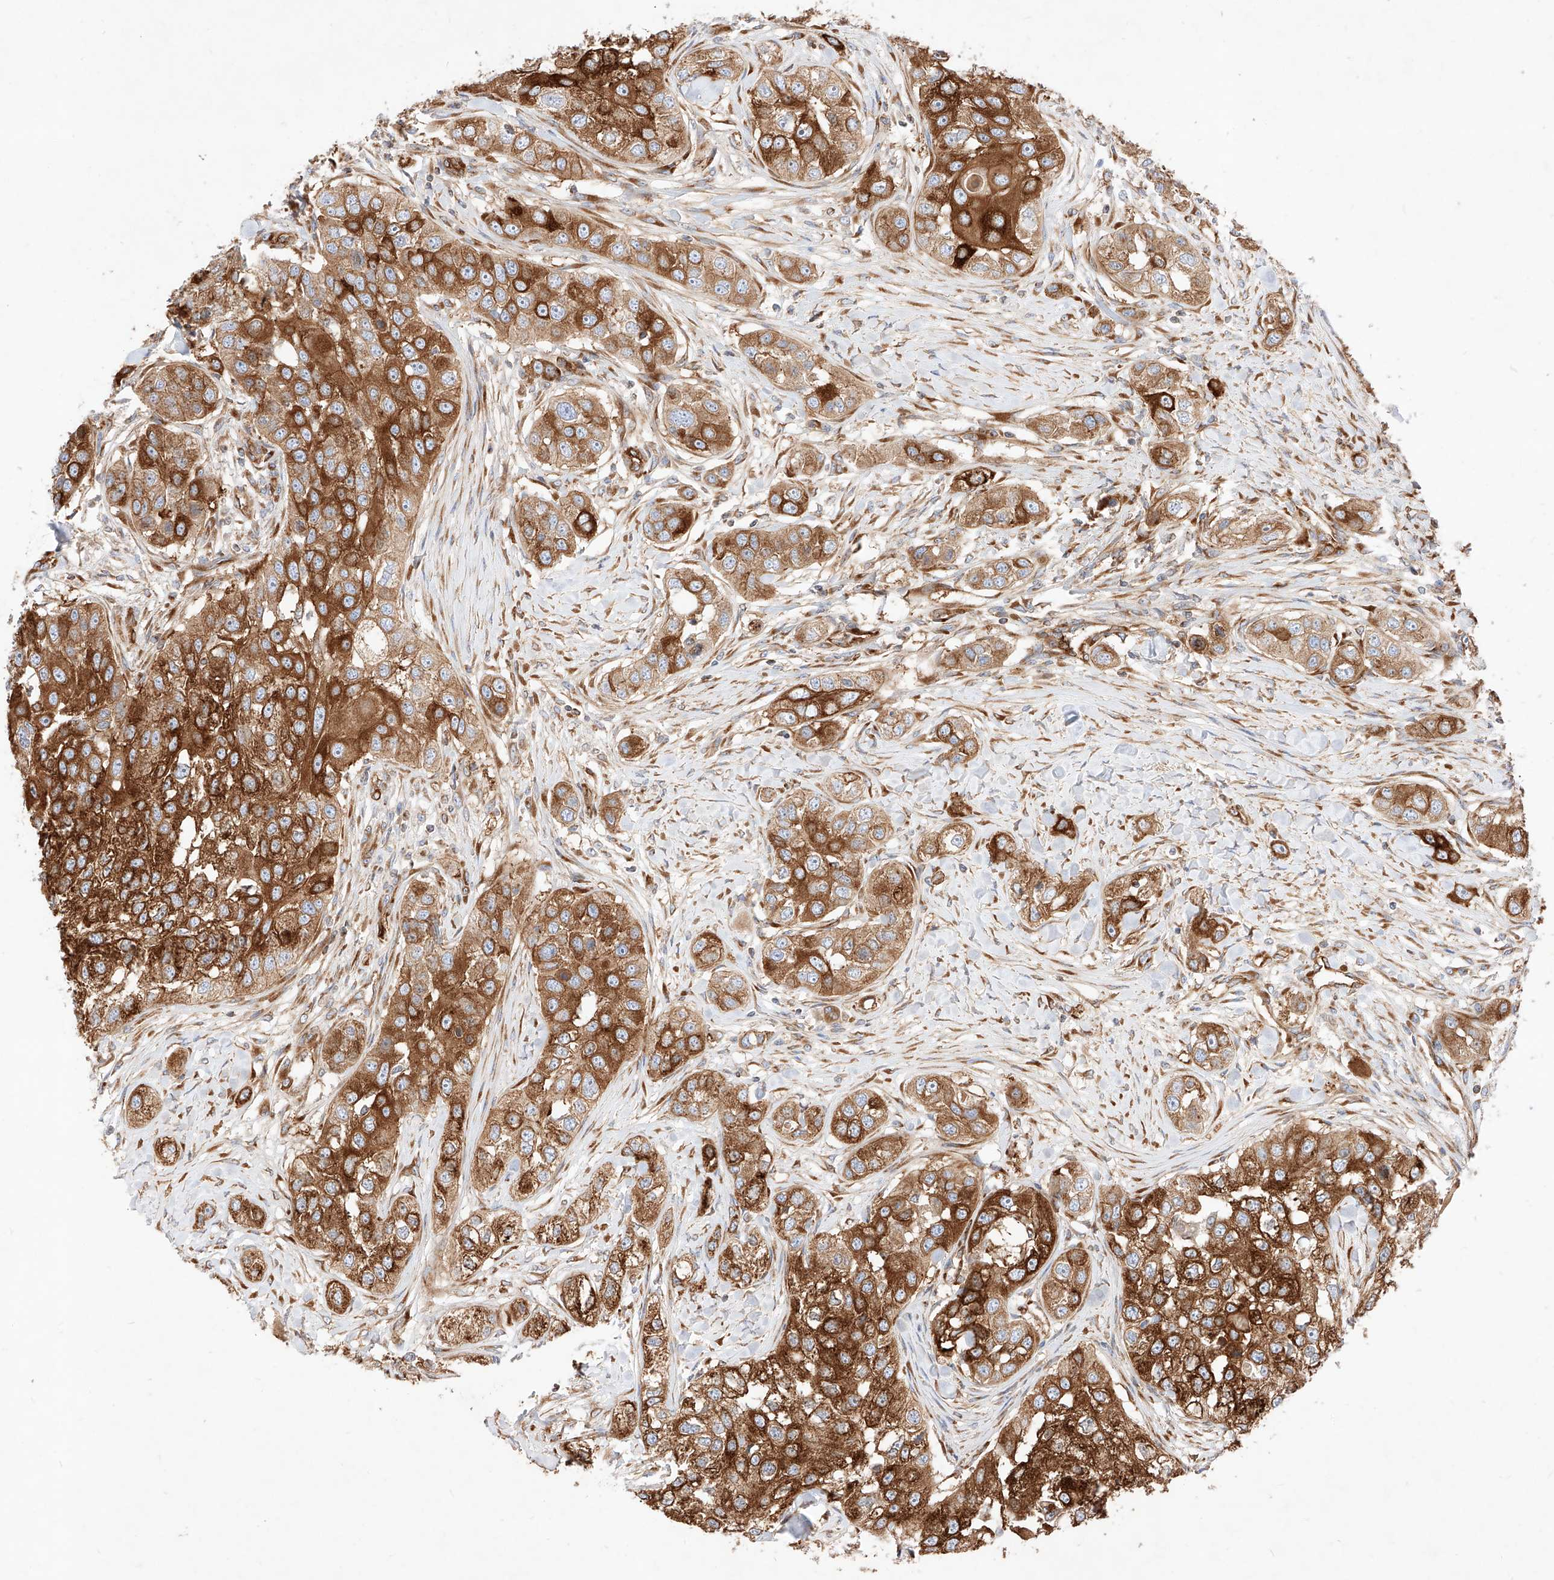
{"staining": {"intensity": "strong", "quantity": ">75%", "location": "cytoplasmic/membranous"}, "tissue": "head and neck cancer", "cell_type": "Tumor cells", "image_type": "cancer", "snomed": [{"axis": "morphology", "description": "Normal tissue, NOS"}, {"axis": "morphology", "description": "Squamous cell carcinoma, NOS"}, {"axis": "topography", "description": "Skeletal muscle"}, {"axis": "topography", "description": "Head-Neck"}], "caption": "The immunohistochemical stain shows strong cytoplasmic/membranous positivity in tumor cells of head and neck squamous cell carcinoma tissue.", "gene": "CSGALNACT2", "patient": {"sex": "male", "age": 51}}